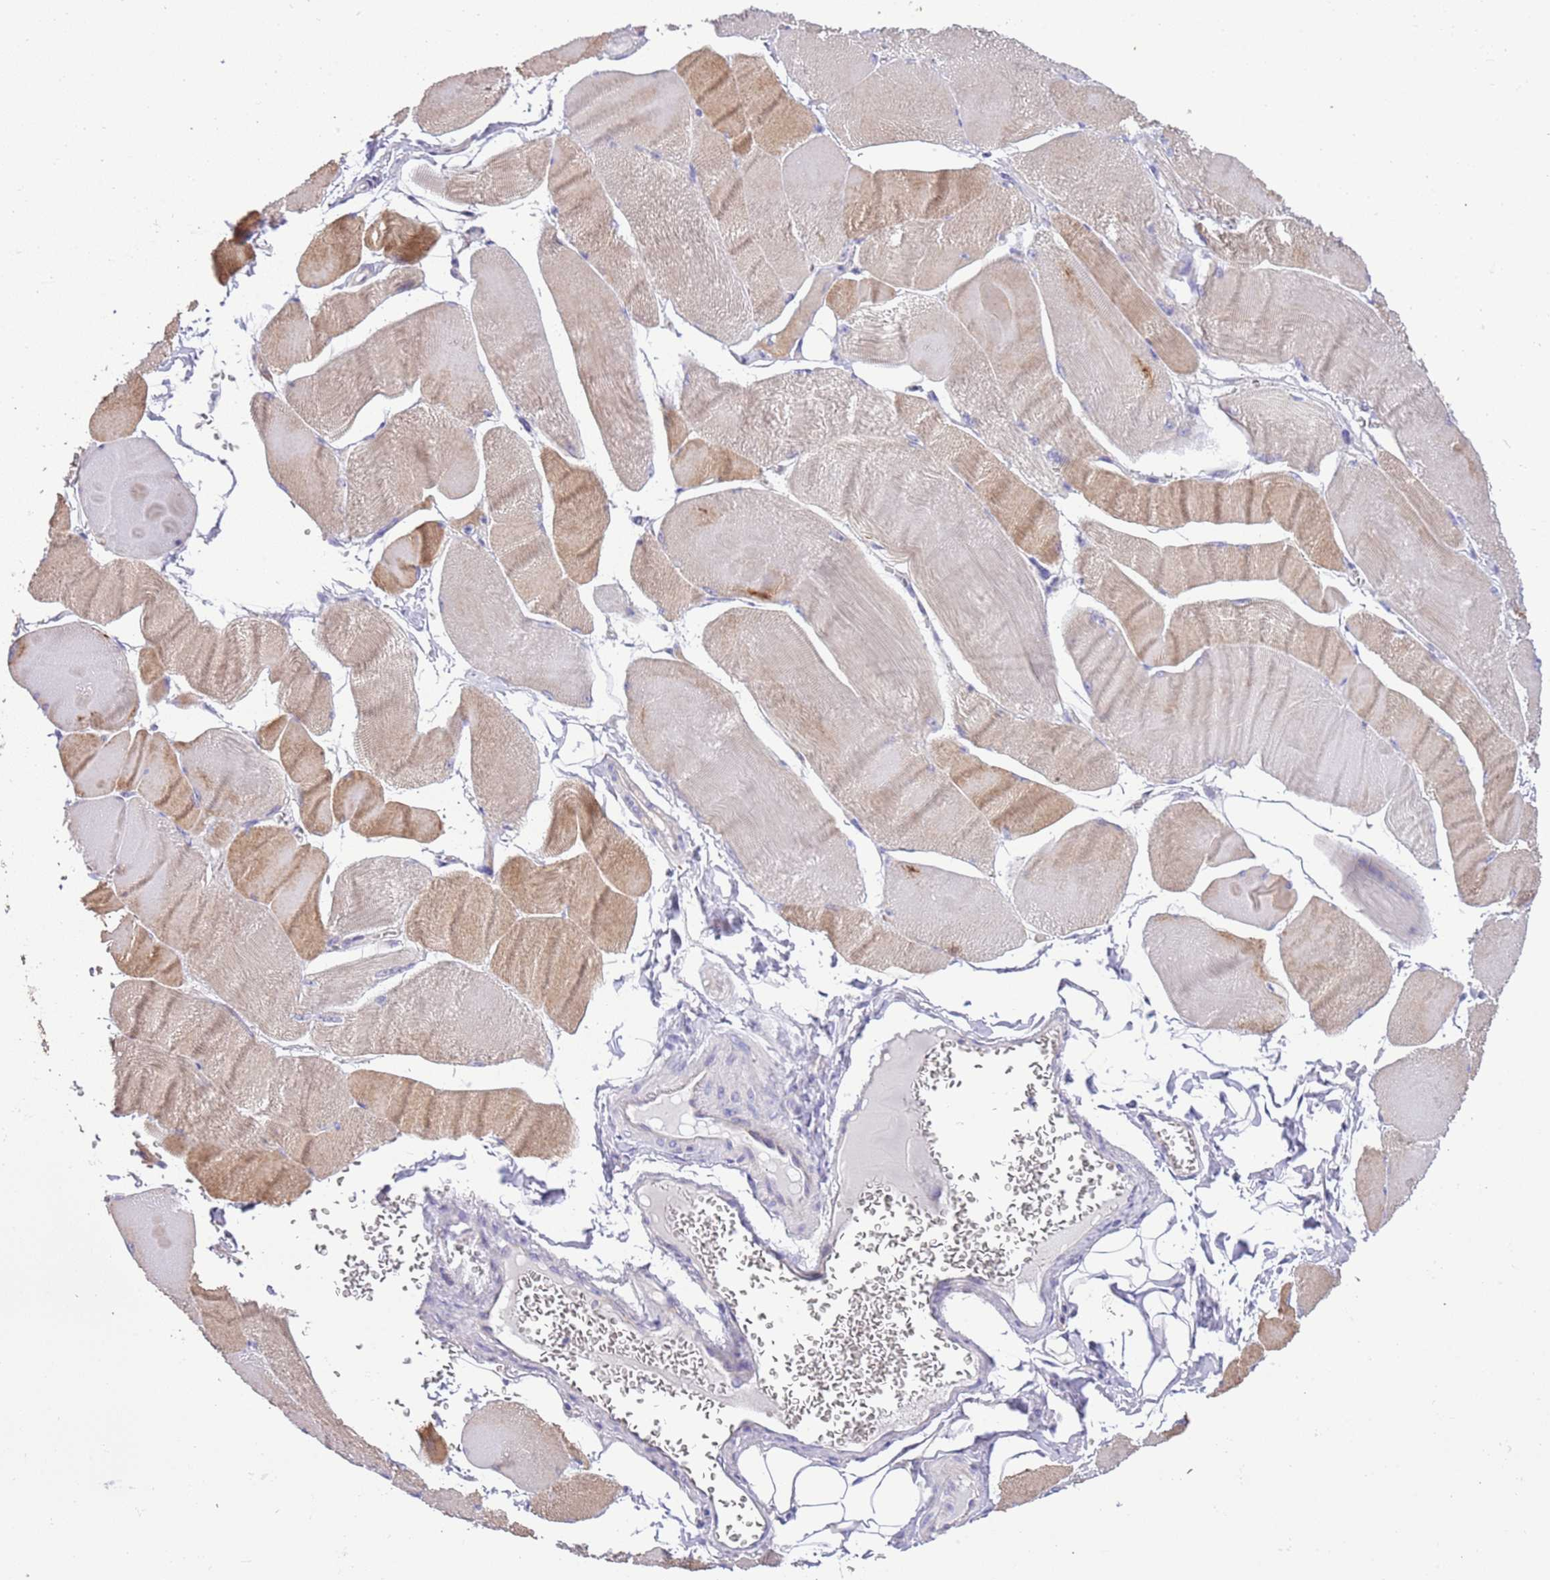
{"staining": {"intensity": "moderate", "quantity": "25%-75%", "location": "cytoplasmic/membranous"}, "tissue": "skeletal muscle", "cell_type": "Myocytes", "image_type": "normal", "snomed": [{"axis": "morphology", "description": "Normal tissue, NOS"}, {"axis": "morphology", "description": "Basal cell carcinoma"}, {"axis": "topography", "description": "Skeletal muscle"}], "caption": "Myocytes reveal moderate cytoplasmic/membranous expression in about 25%-75% of cells in benign skeletal muscle. Using DAB (brown) and hematoxylin (blue) stains, captured at high magnification using brightfield microscopy.", "gene": "STIP1", "patient": {"sex": "female", "age": 64}}